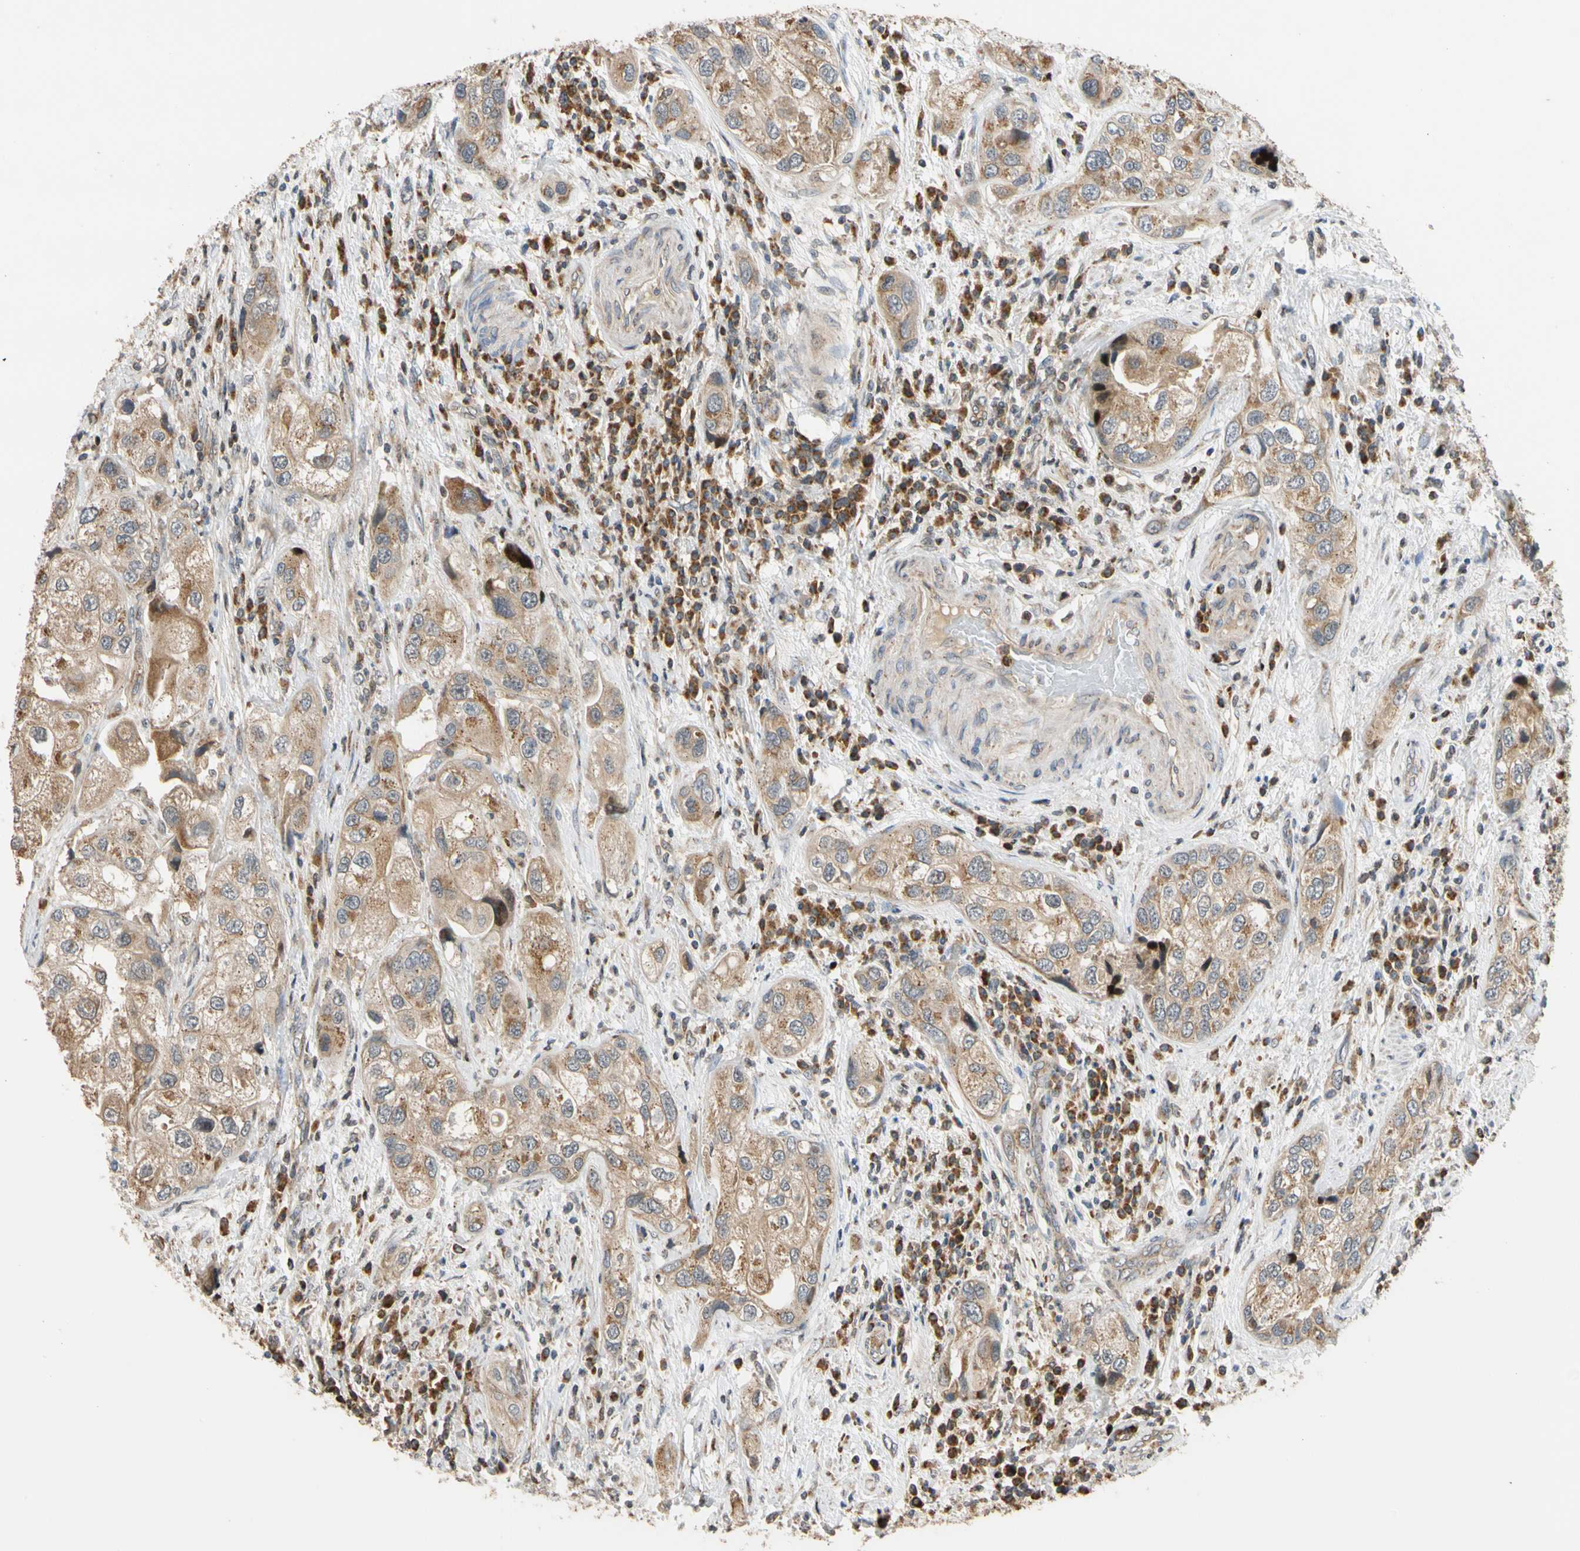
{"staining": {"intensity": "moderate", "quantity": "25%-75%", "location": "cytoplasmic/membranous"}, "tissue": "urothelial cancer", "cell_type": "Tumor cells", "image_type": "cancer", "snomed": [{"axis": "morphology", "description": "Urothelial carcinoma, High grade"}, {"axis": "topography", "description": "Urinary bladder"}], "caption": "The immunohistochemical stain highlights moderate cytoplasmic/membranous positivity in tumor cells of urothelial cancer tissue. The staining was performed using DAB to visualize the protein expression in brown, while the nuclei were stained in blue with hematoxylin (Magnification: 20x).", "gene": "IP6K2", "patient": {"sex": "female", "age": 64}}